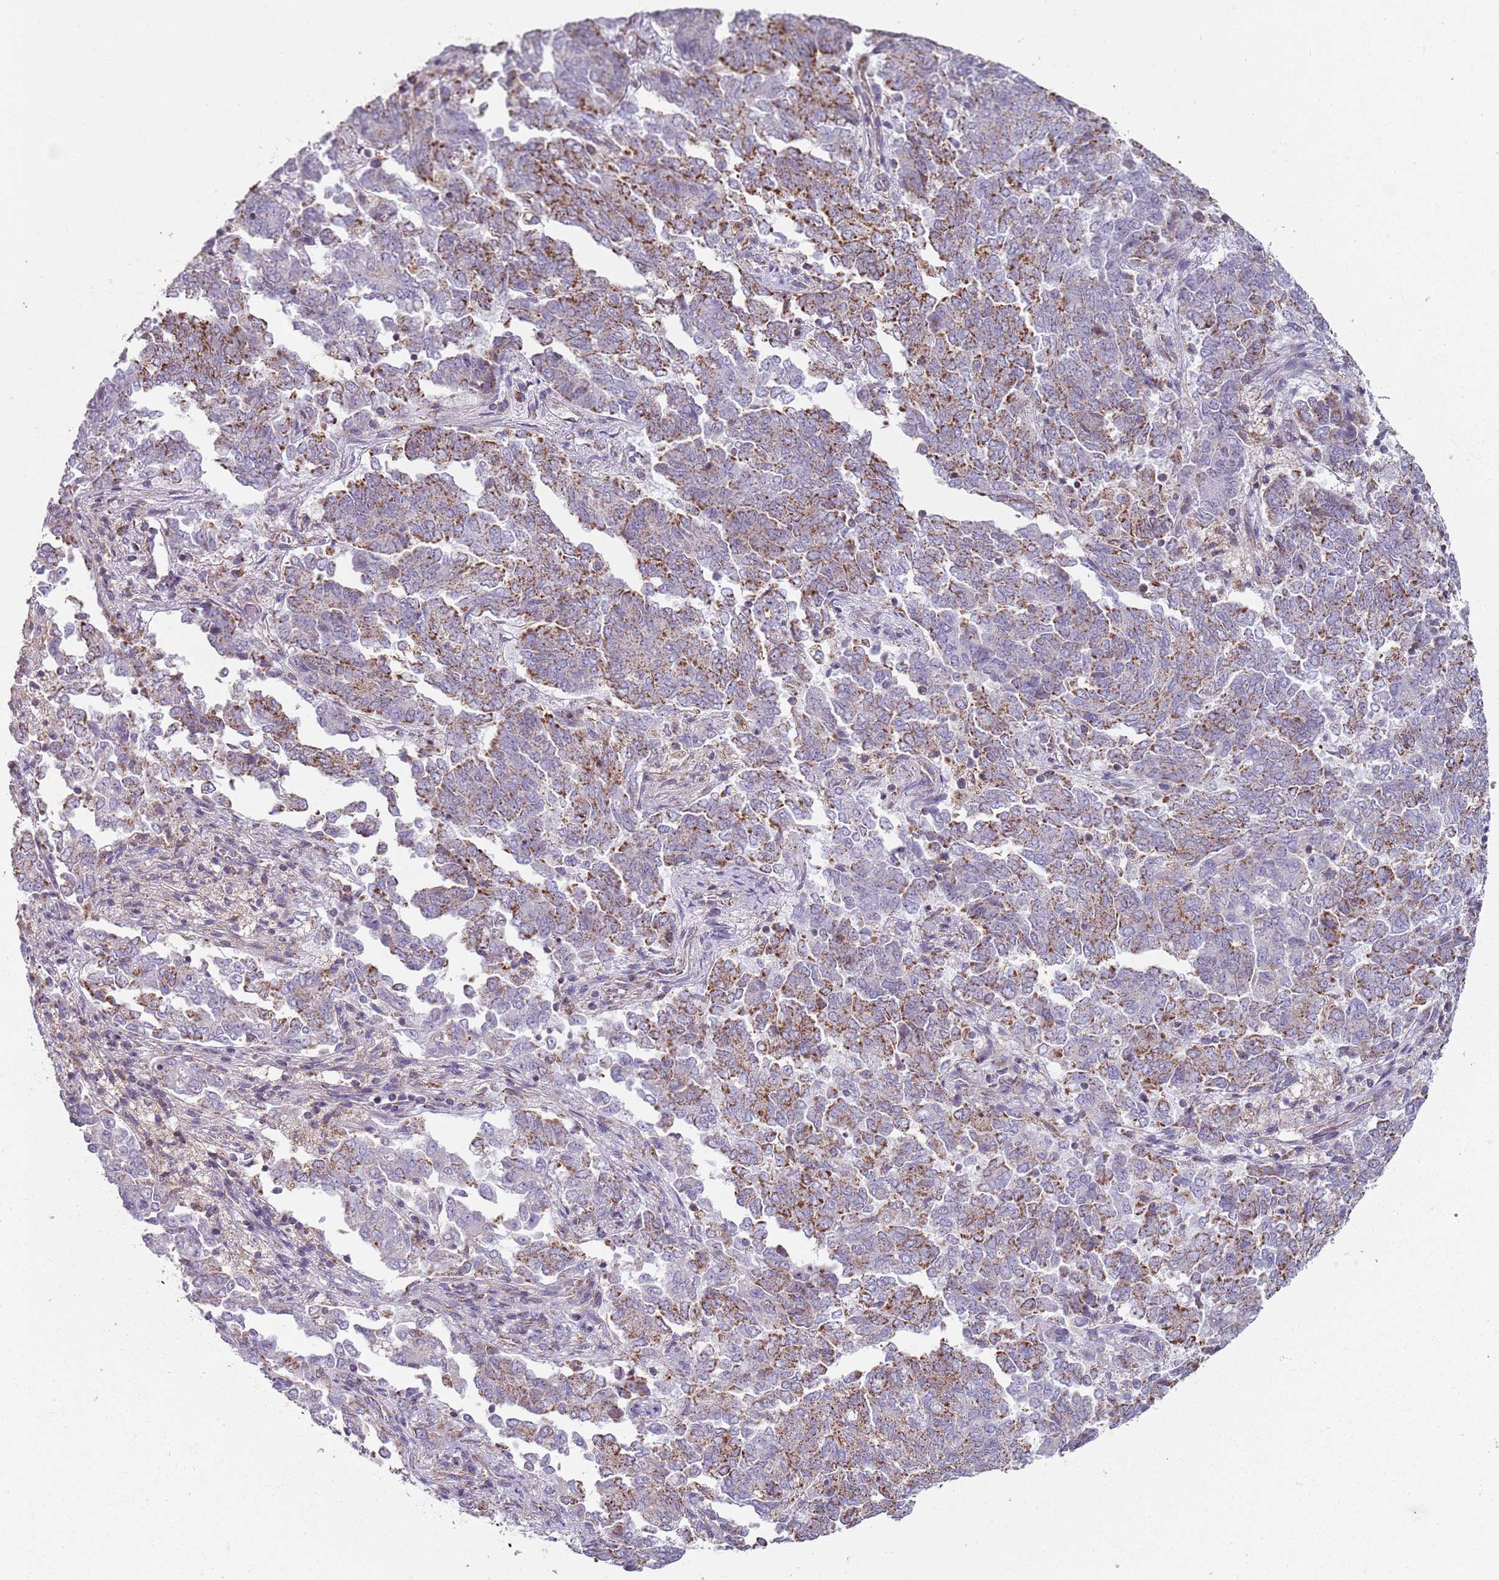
{"staining": {"intensity": "moderate", "quantity": "25%-75%", "location": "cytoplasmic/membranous"}, "tissue": "endometrial cancer", "cell_type": "Tumor cells", "image_type": "cancer", "snomed": [{"axis": "morphology", "description": "Adenocarcinoma, NOS"}, {"axis": "topography", "description": "Endometrium"}], "caption": "A histopathology image of human endometrial cancer stained for a protein demonstrates moderate cytoplasmic/membranous brown staining in tumor cells. Using DAB (brown) and hematoxylin (blue) stains, captured at high magnification using brightfield microscopy.", "gene": "GAS8", "patient": {"sex": "female", "age": 80}}